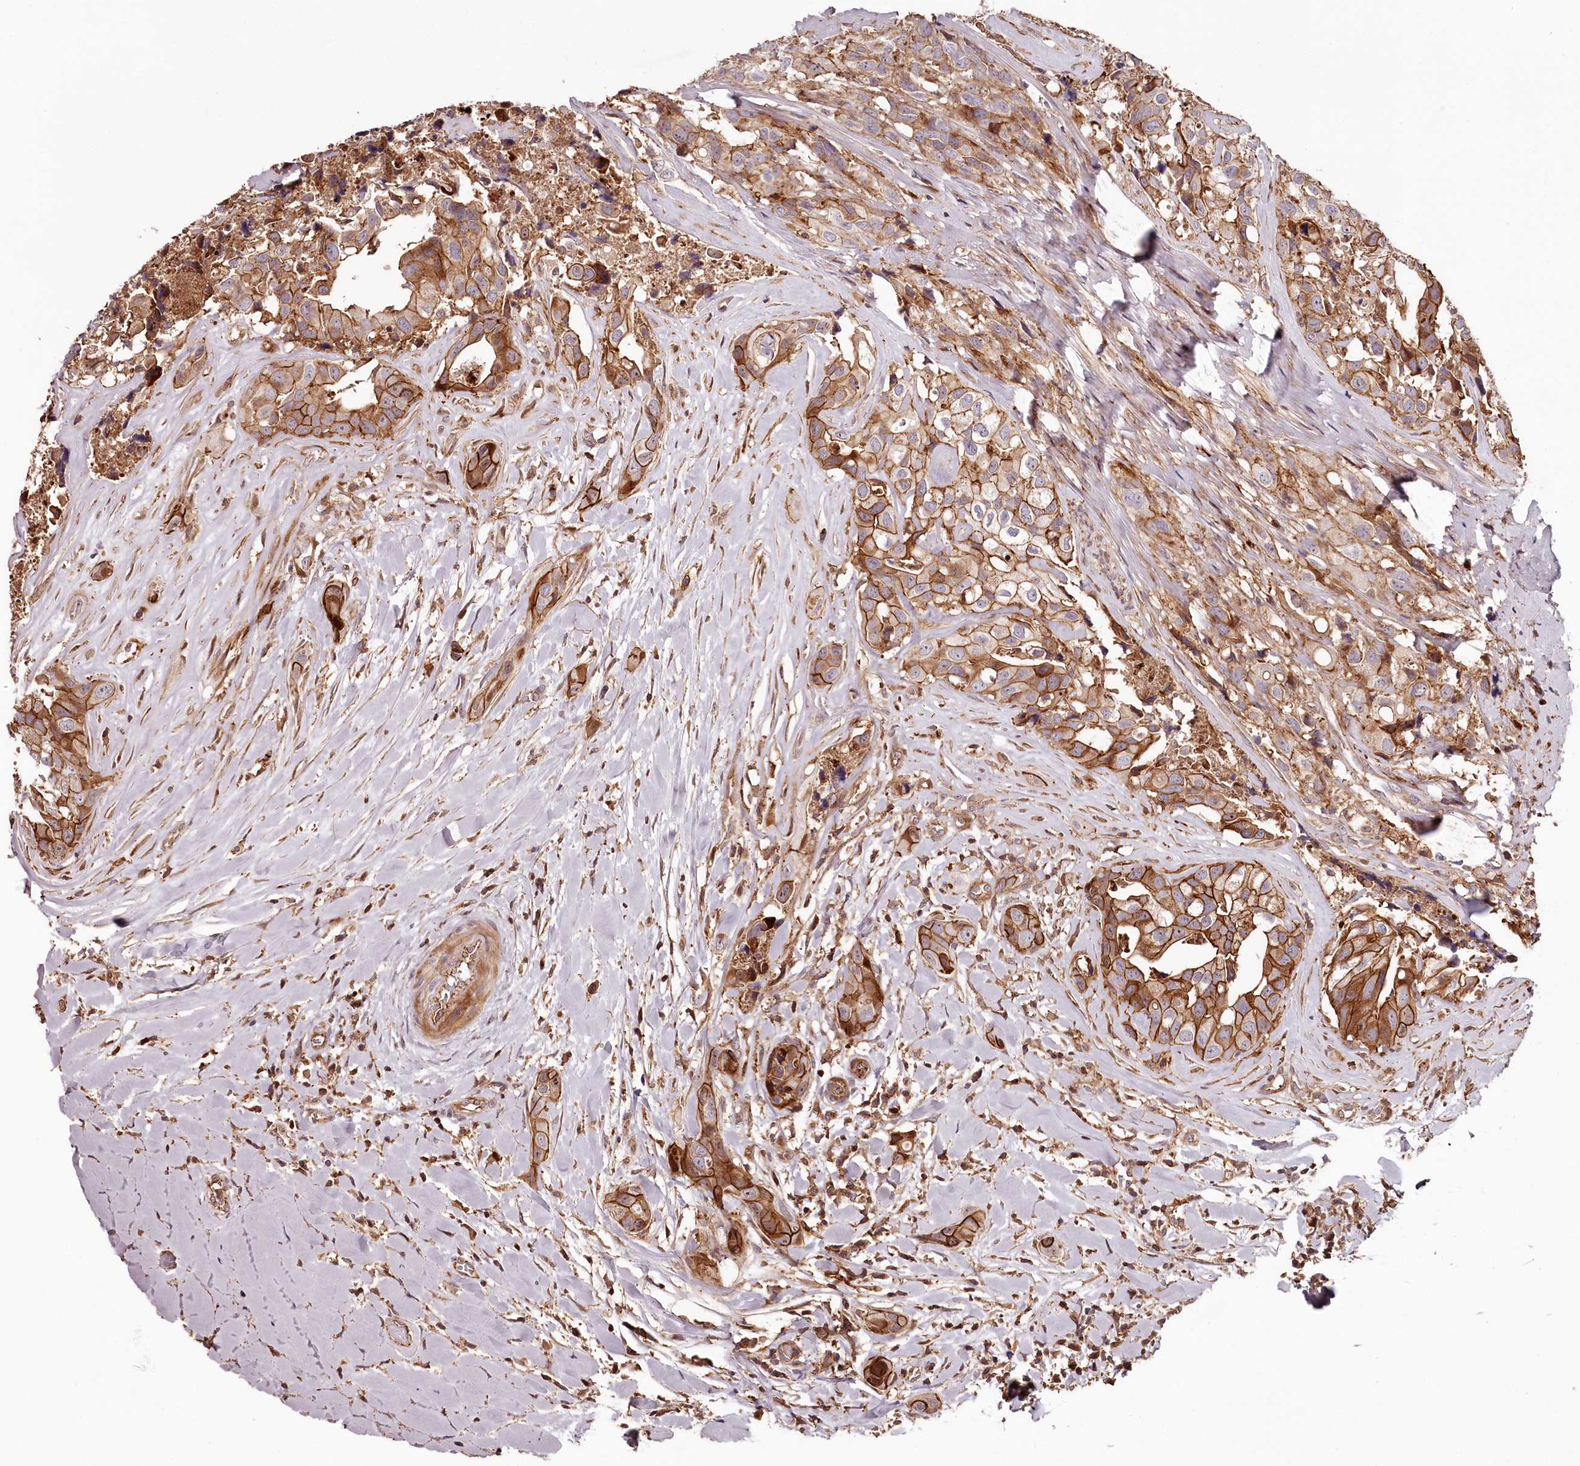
{"staining": {"intensity": "strong", "quantity": ">75%", "location": "cytoplasmic/membranous"}, "tissue": "head and neck cancer", "cell_type": "Tumor cells", "image_type": "cancer", "snomed": [{"axis": "morphology", "description": "Adenocarcinoma, NOS"}, {"axis": "morphology", "description": "Adenocarcinoma, metastatic, NOS"}, {"axis": "topography", "description": "Head-Neck"}], "caption": "Adenocarcinoma (head and neck) stained with DAB immunohistochemistry displays high levels of strong cytoplasmic/membranous expression in approximately >75% of tumor cells.", "gene": "KIF14", "patient": {"sex": "male", "age": 75}}